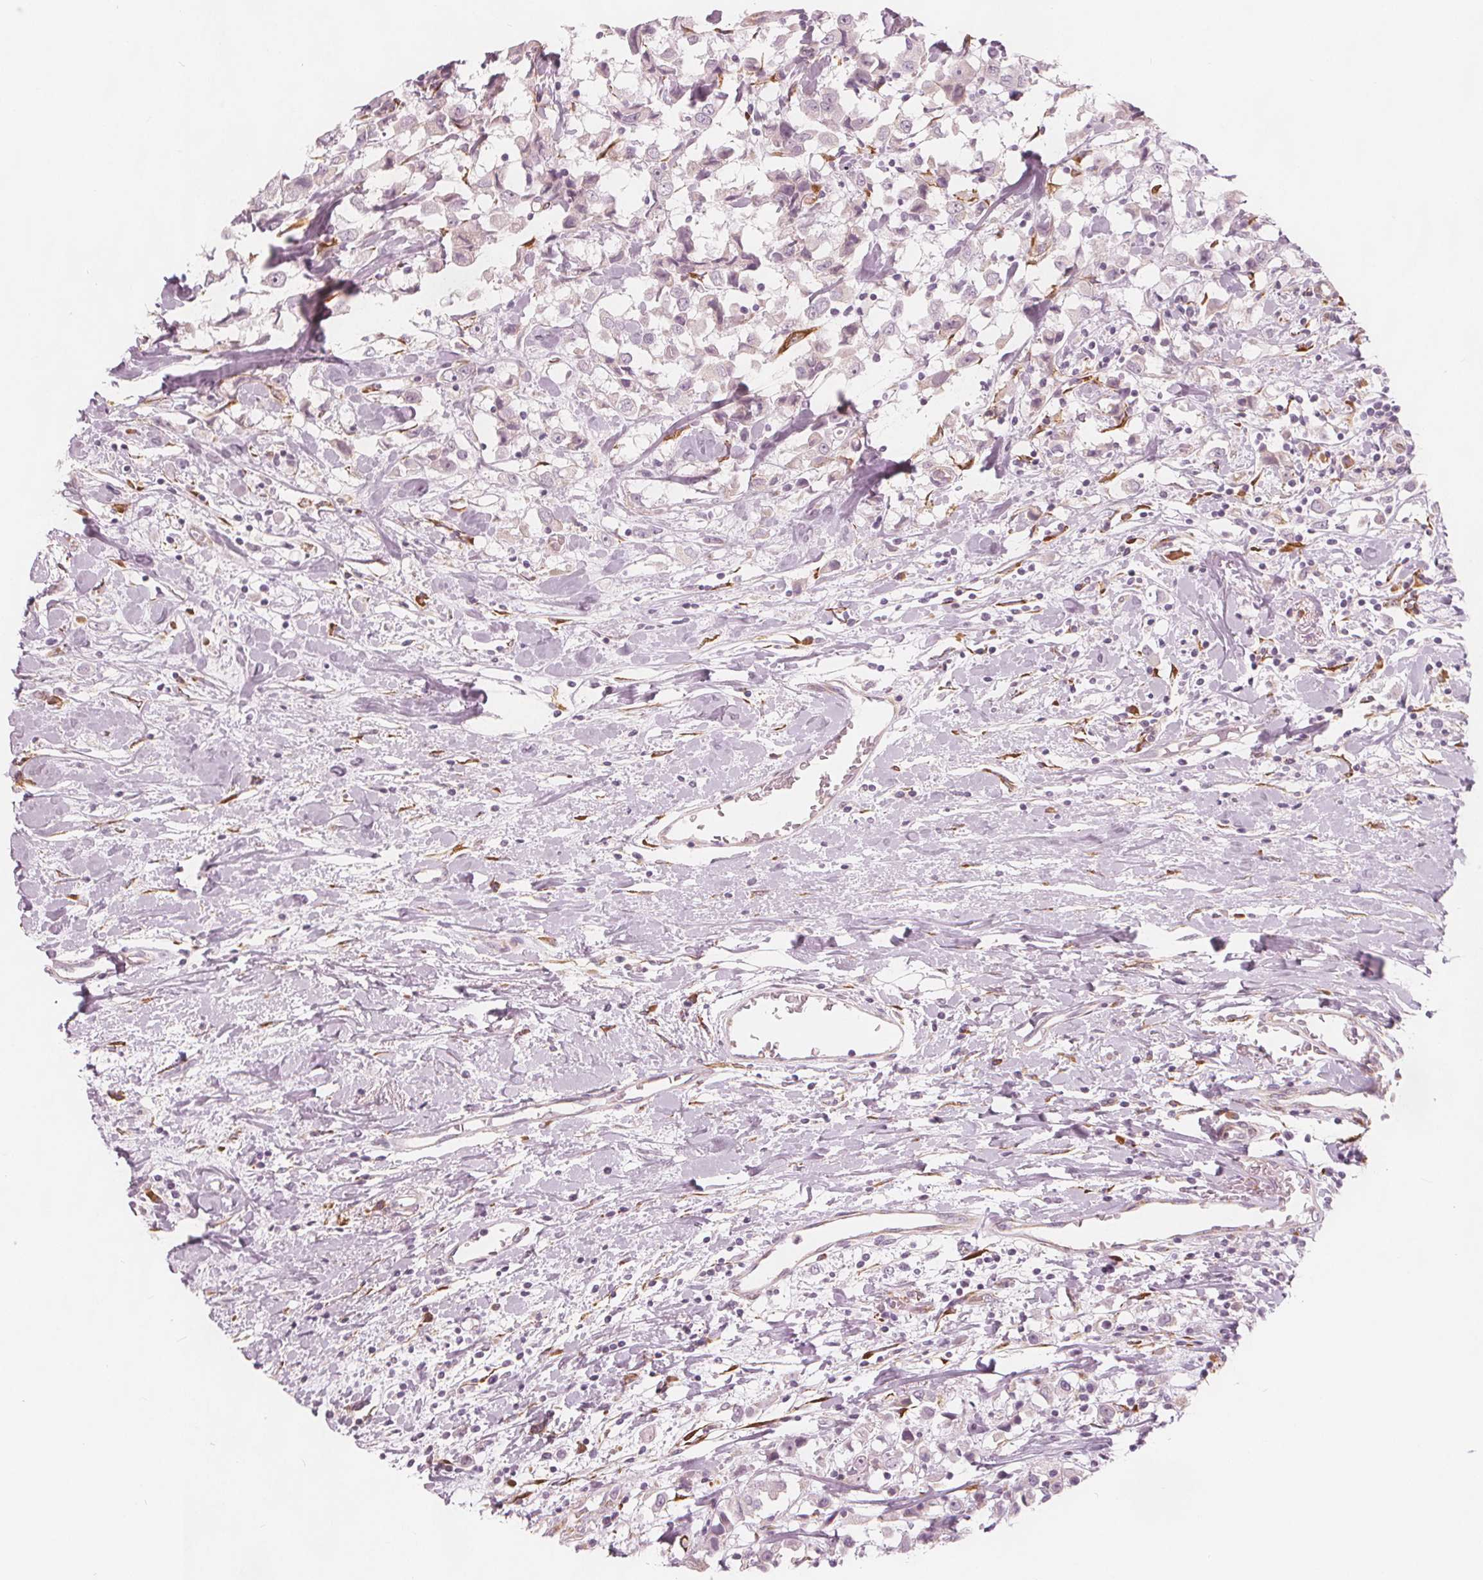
{"staining": {"intensity": "negative", "quantity": "none", "location": "none"}, "tissue": "breast cancer", "cell_type": "Tumor cells", "image_type": "cancer", "snomed": [{"axis": "morphology", "description": "Duct carcinoma"}, {"axis": "topography", "description": "Breast"}], "caption": "The micrograph exhibits no significant staining in tumor cells of infiltrating ductal carcinoma (breast). (DAB IHC, high magnification).", "gene": "BRSK1", "patient": {"sex": "female", "age": 61}}